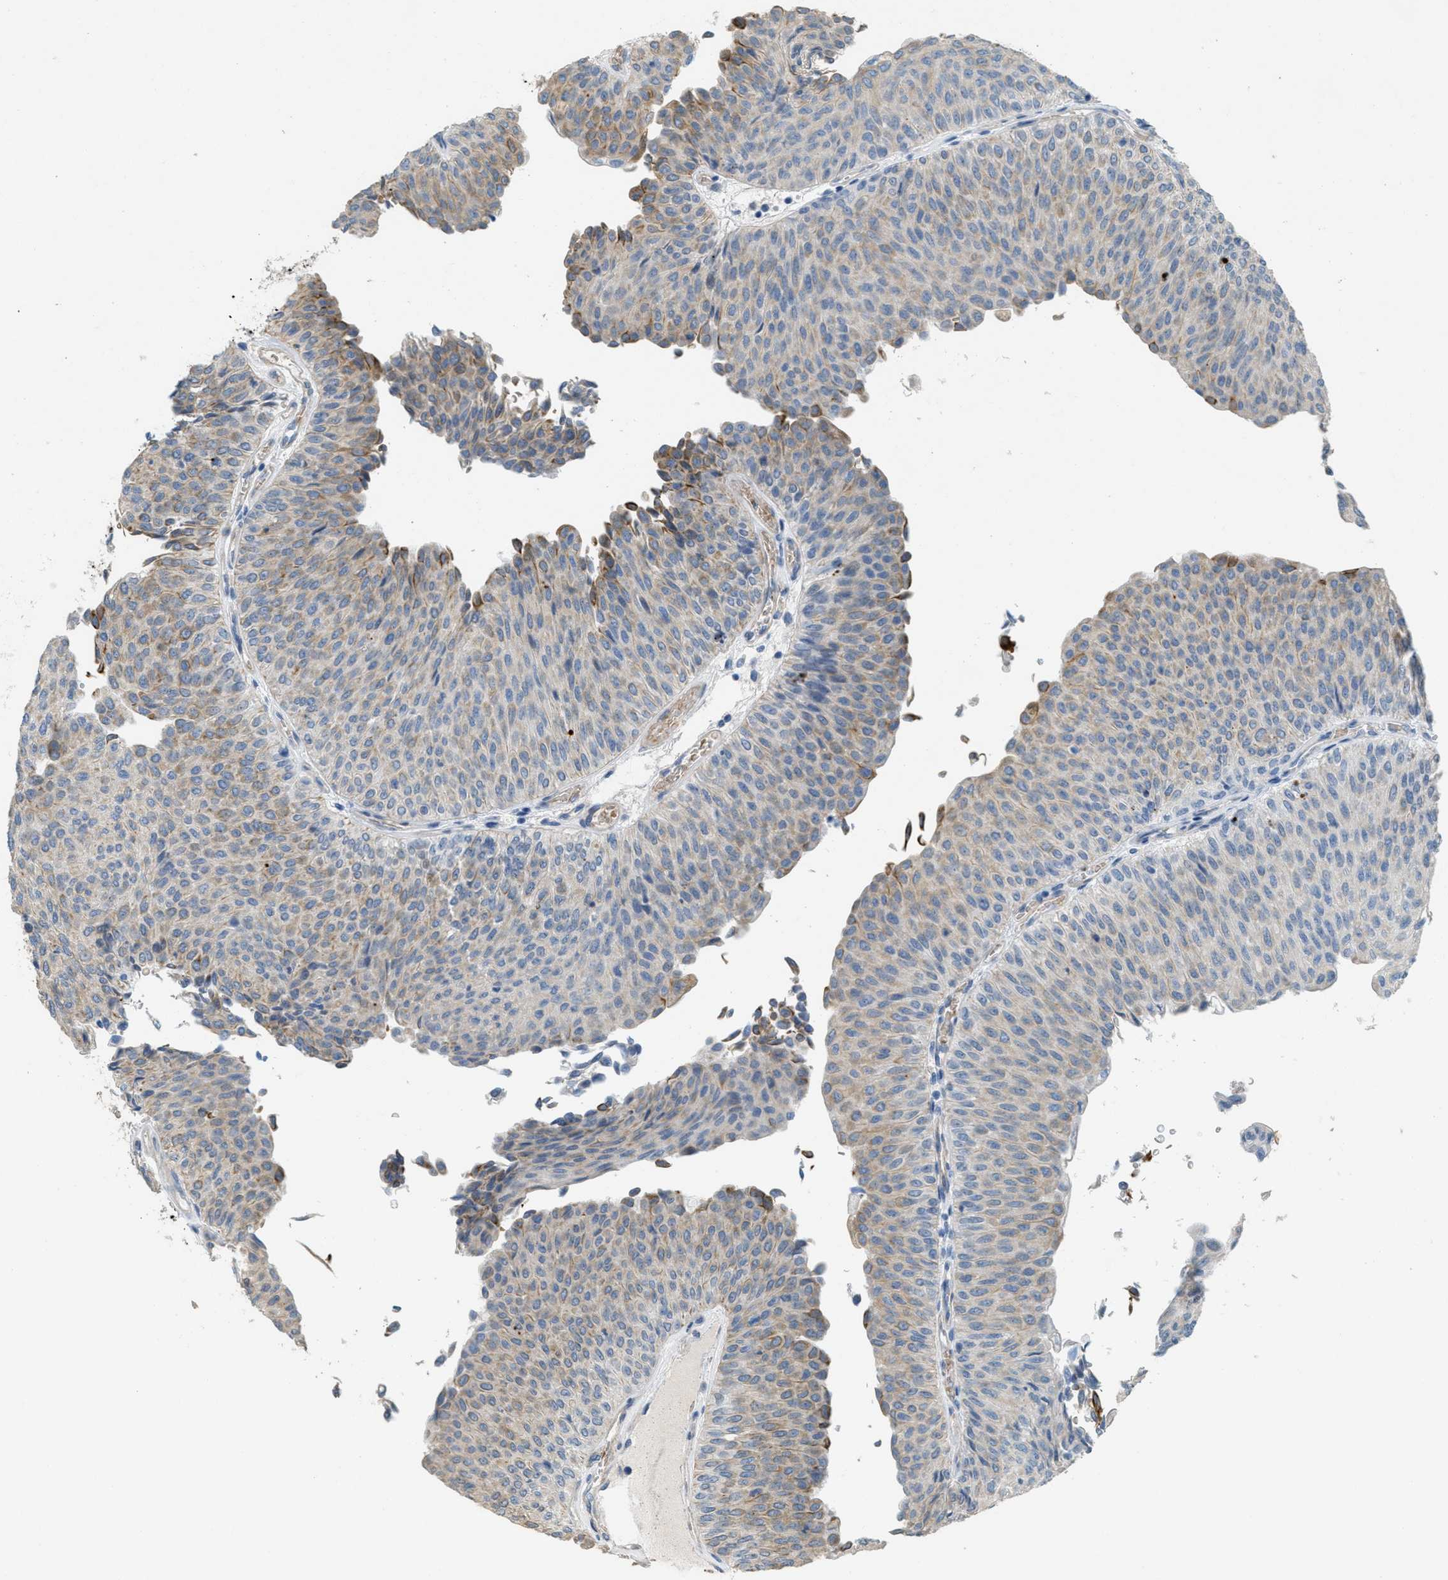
{"staining": {"intensity": "moderate", "quantity": "<25%", "location": "cytoplasmic/membranous"}, "tissue": "urothelial cancer", "cell_type": "Tumor cells", "image_type": "cancer", "snomed": [{"axis": "morphology", "description": "Urothelial carcinoma, Low grade"}, {"axis": "topography", "description": "Urinary bladder"}], "caption": "A histopathology image of urothelial cancer stained for a protein displays moderate cytoplasmic/membranous brown staining in tumor cells.", "gene": "MRS2", "patient": {"sex": "male", "age": 78}}